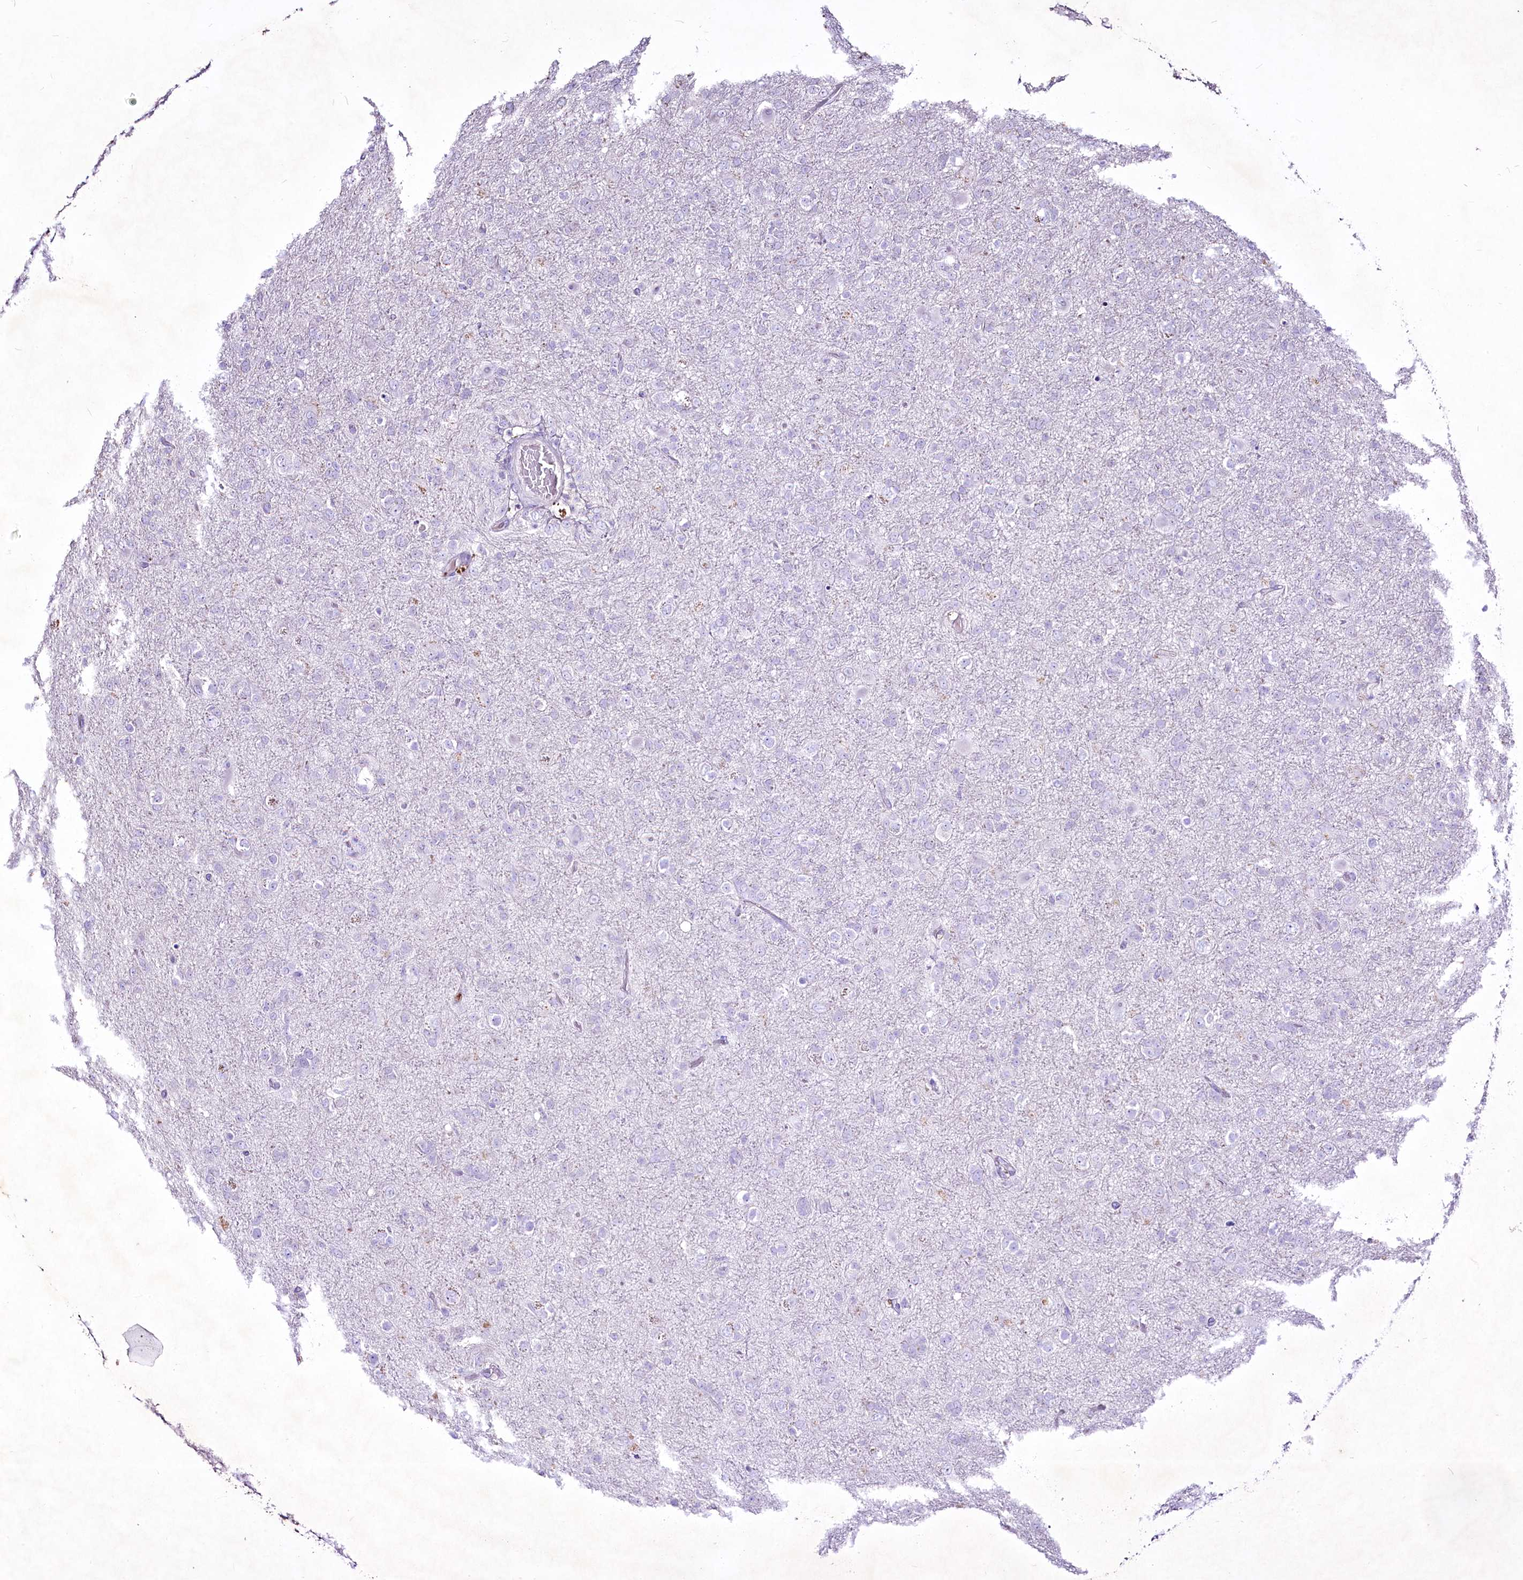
{"staining": {"intensity": "negative", "quantity": "none", "location": "none"}, "tissue": "glioma", "cell_type": "Tumor cells", "image_type": "cancer", "snomed": [{"axis": "morphology", "description": "Glioma, malignant, Low grade"}, {"axis": "topography", "description": "Brain"}], "caption": "Immunohistochemical staining of glioma exhibits no significant staining in tumor cells.", "gene": "FAM209B", "patient": {"sex": "male", "age": 65}}